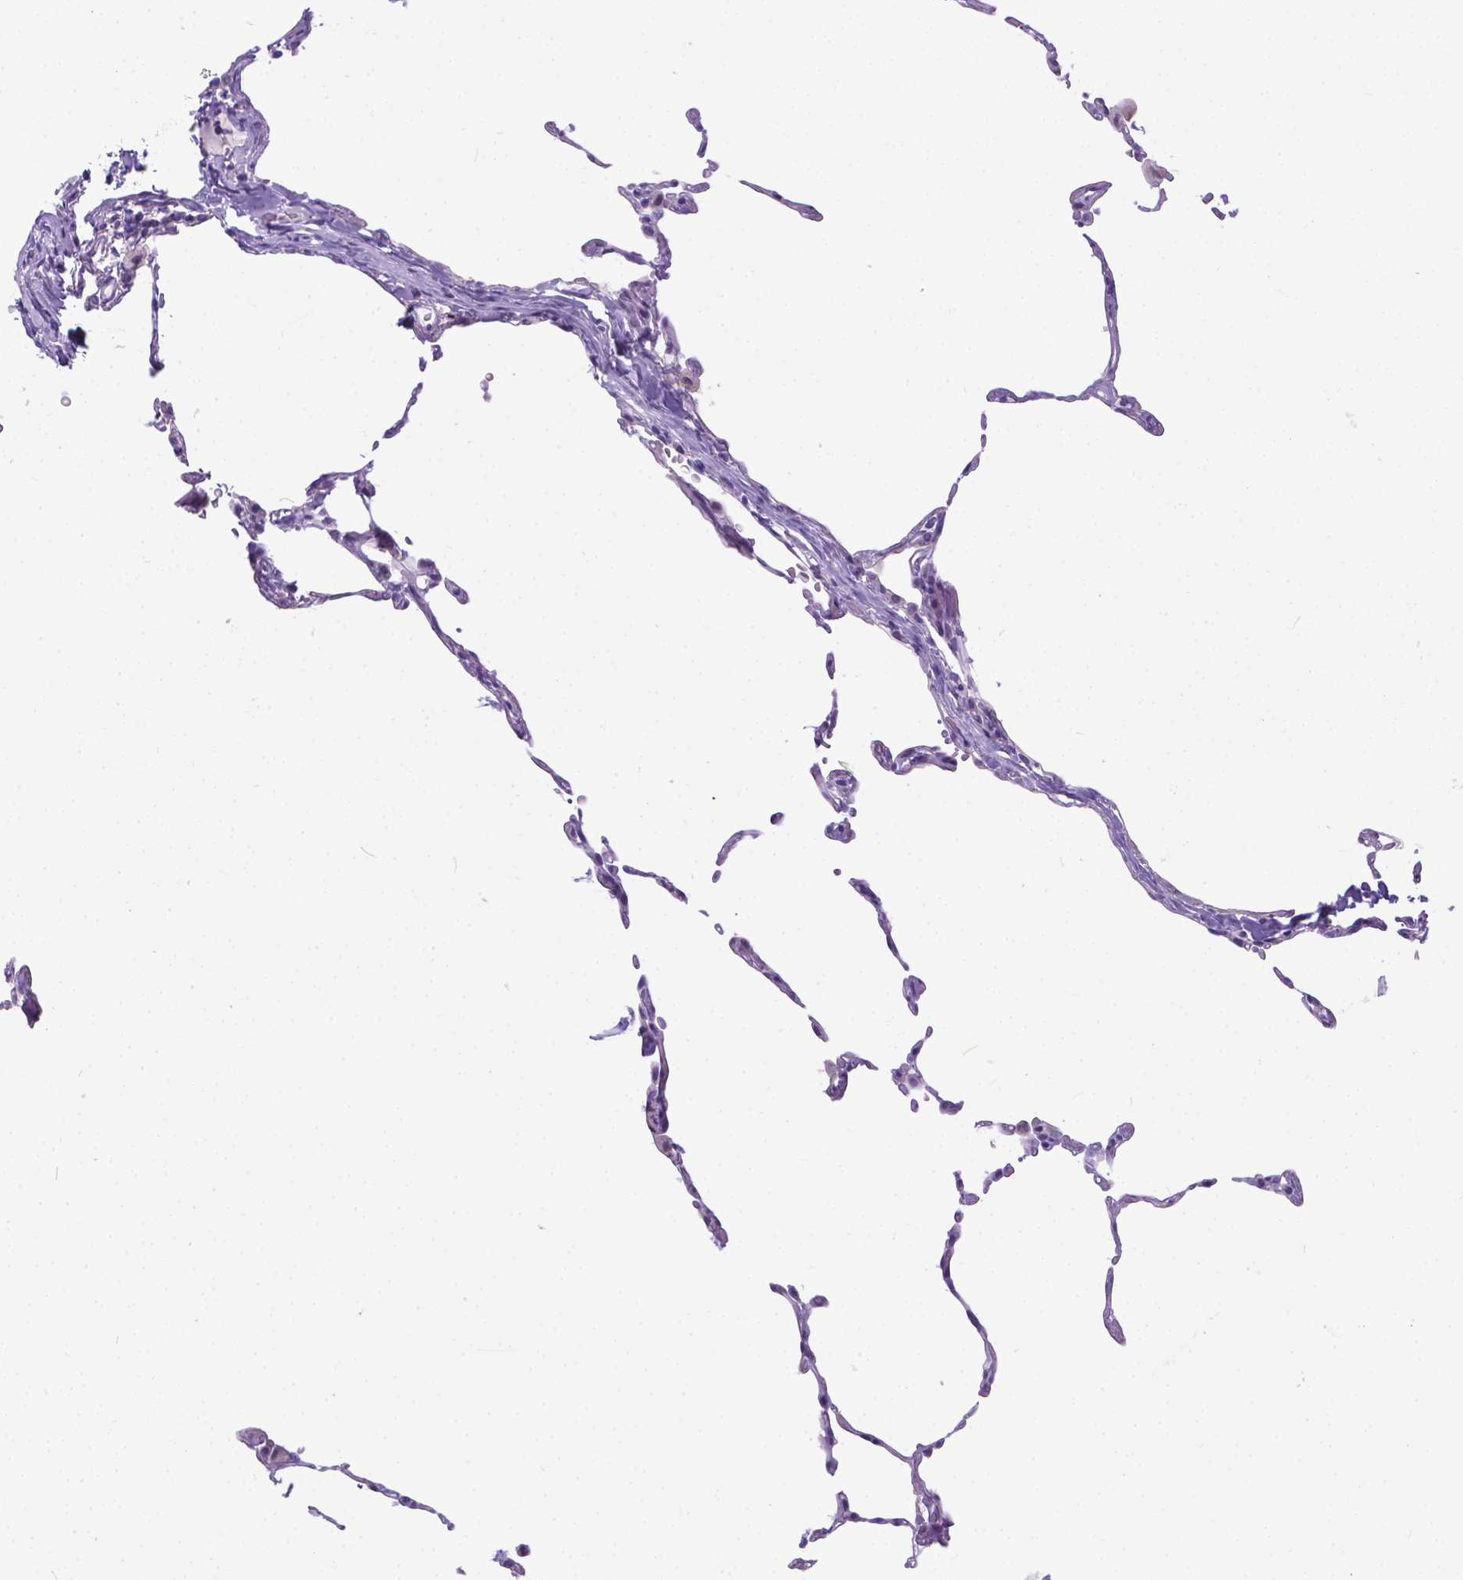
{"staining": {"intensity": "negative", "quantity": "none", "location": "none"}, "tissue": "lung", "cell_type": "Alveolar cells", "image_type": "normal", "snomed": [{"axis": "morphology", "description": "Normal tissue, NOS"}, {"axis": "topography", "description": "Lung"}], "caption": "IHC photomicrograph of benign lung: human lung stained with DAB exhibits no significant protein staining in alveolar cells. (Immunohistochemistry, brightfield microscopy, high magnification).", "gene": "TTLL6", "patient": {"sex": "female", "age": 57}}